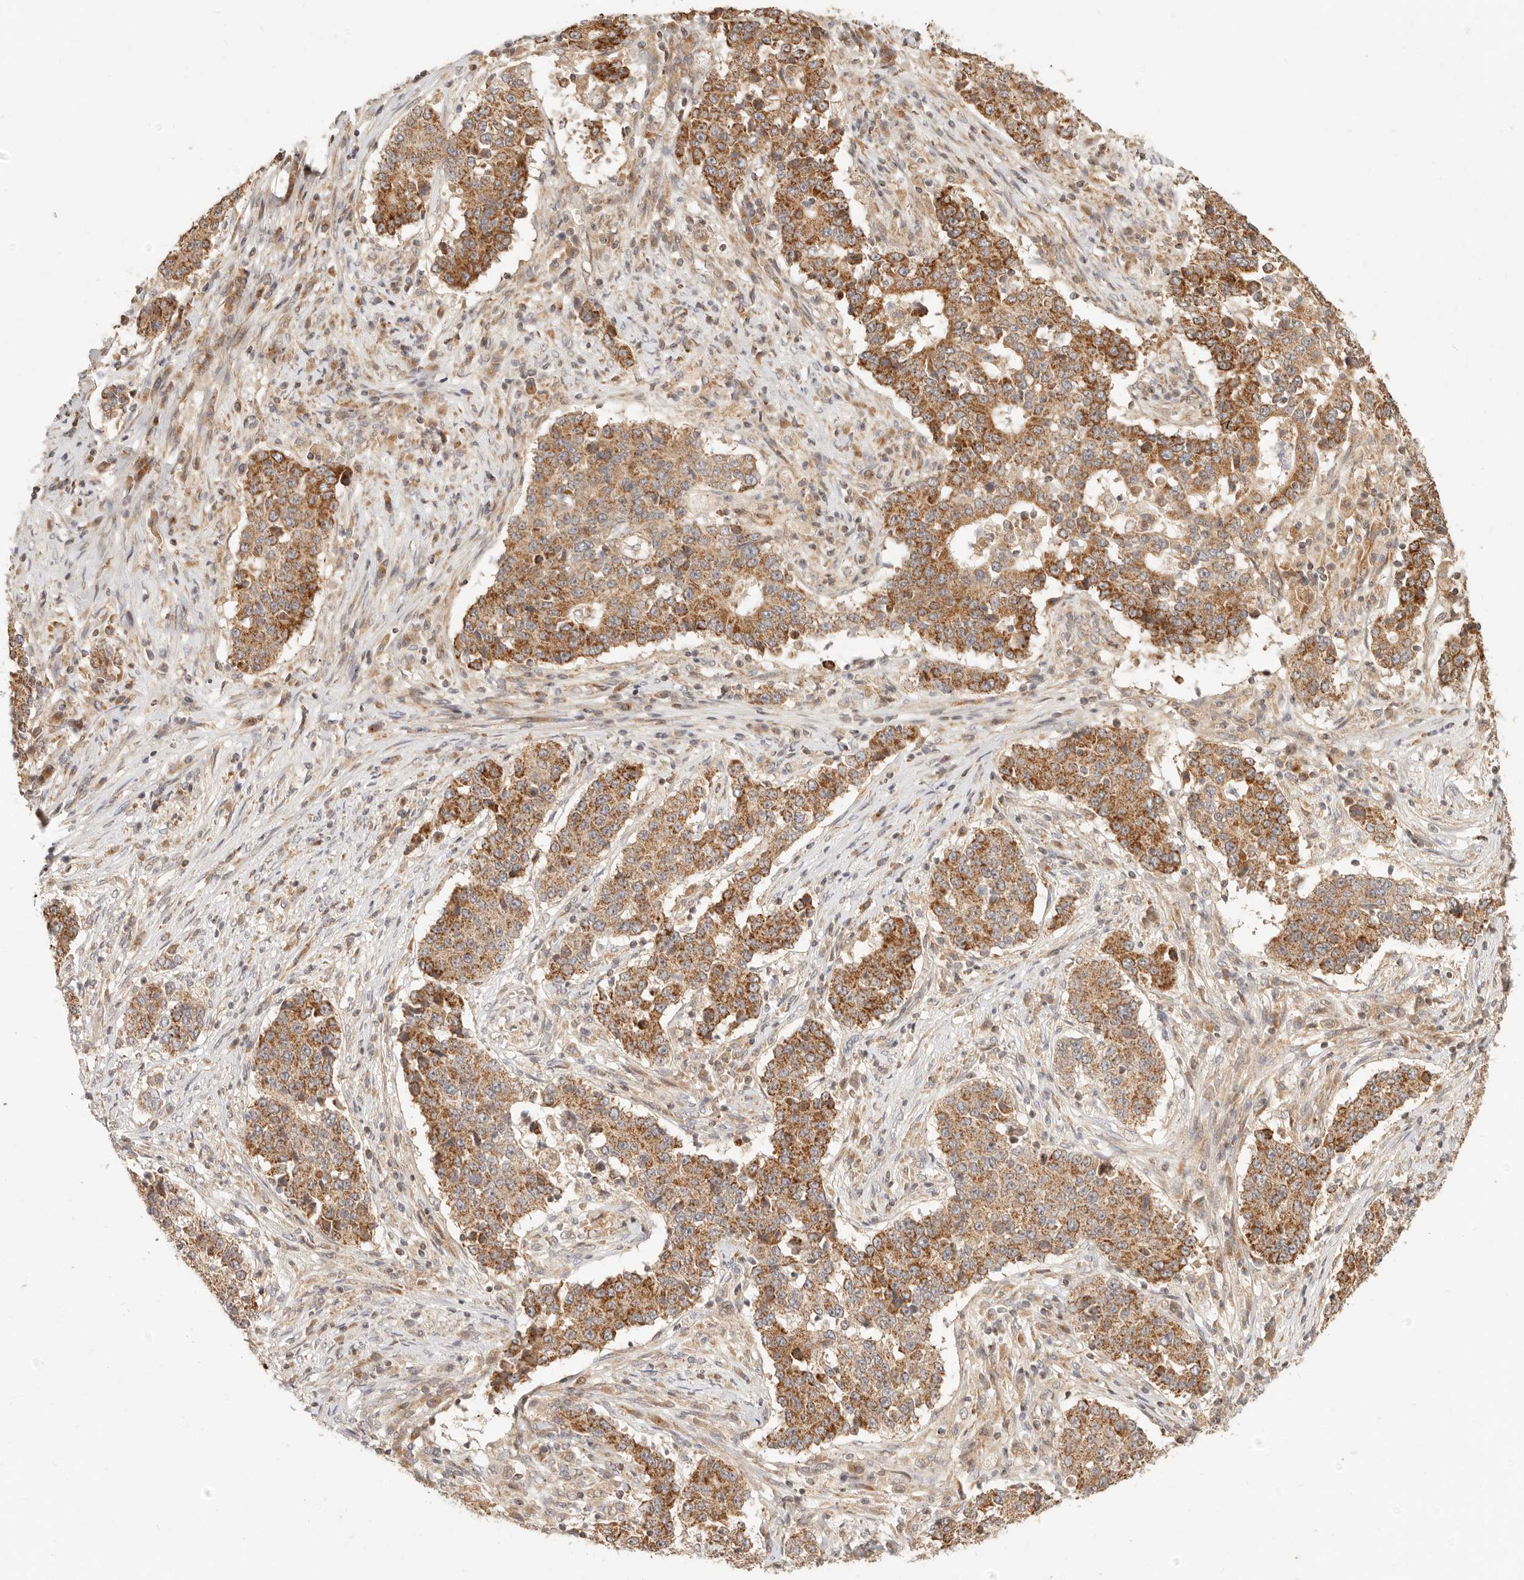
{"staining": {"intensity": "moderate", "quantity": ">75%", "location": "cytoplasmic/membranous"}, "tissue": "stomach cancer", "cell_type": "Tumor cells", "image_type": "cancer", "snomed": [{"axis": "morphology", "description": "Adenocarcinoma, NOS"}, {"axis": "topography", "description": "Stomach"}], "caption": "This is a micrograph of immunohistochemistry staining of stomach adenocarcinoma, which shows moderate expression in the cytoplasmic/membranous of tumor cells.", "gene": "TIMM17A", "patient": {"sex": "male", "age": 59}}